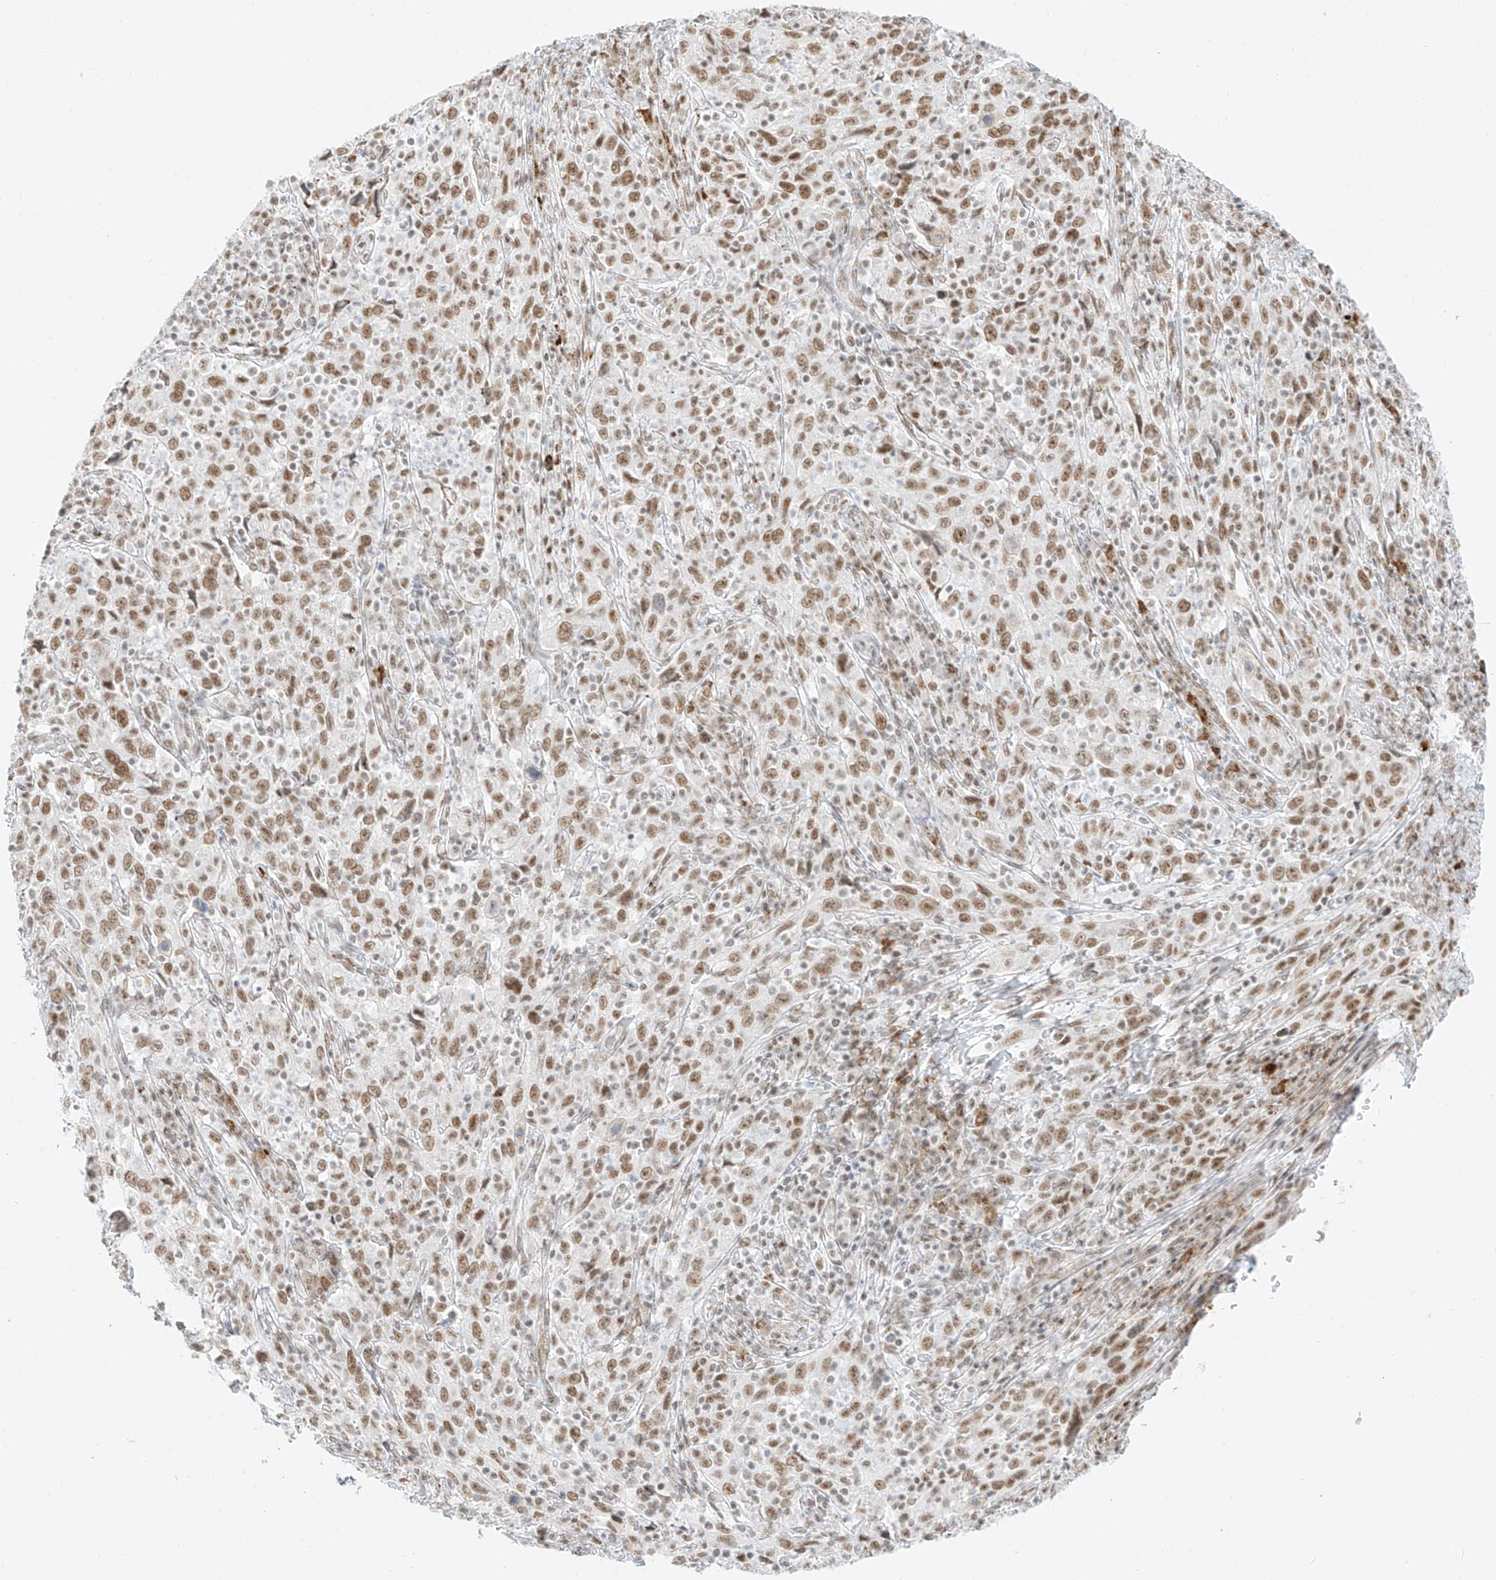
{"staining": {"intensity": "moderate", "quantity": ">75%", "location": "nuclear"}, "tissue": "cervical cancer", "cell_type": "Tumor cells", "image_type": "cancer", "snomed": [{"axis": "morphology", "description": "Squamous cell carcinoma, NOS"}, {"axis": "topography", "description": "Cervix"}], "caption": "A photomicrograph of cervical cancer stained for a protein exhibits moderate nuclear brown staining in tumor cells. (Brightfield microscopy of DAB IHC at high magnification).", "gene": "SUPT5H", "patient": {"sex": "female", "age": 46}}